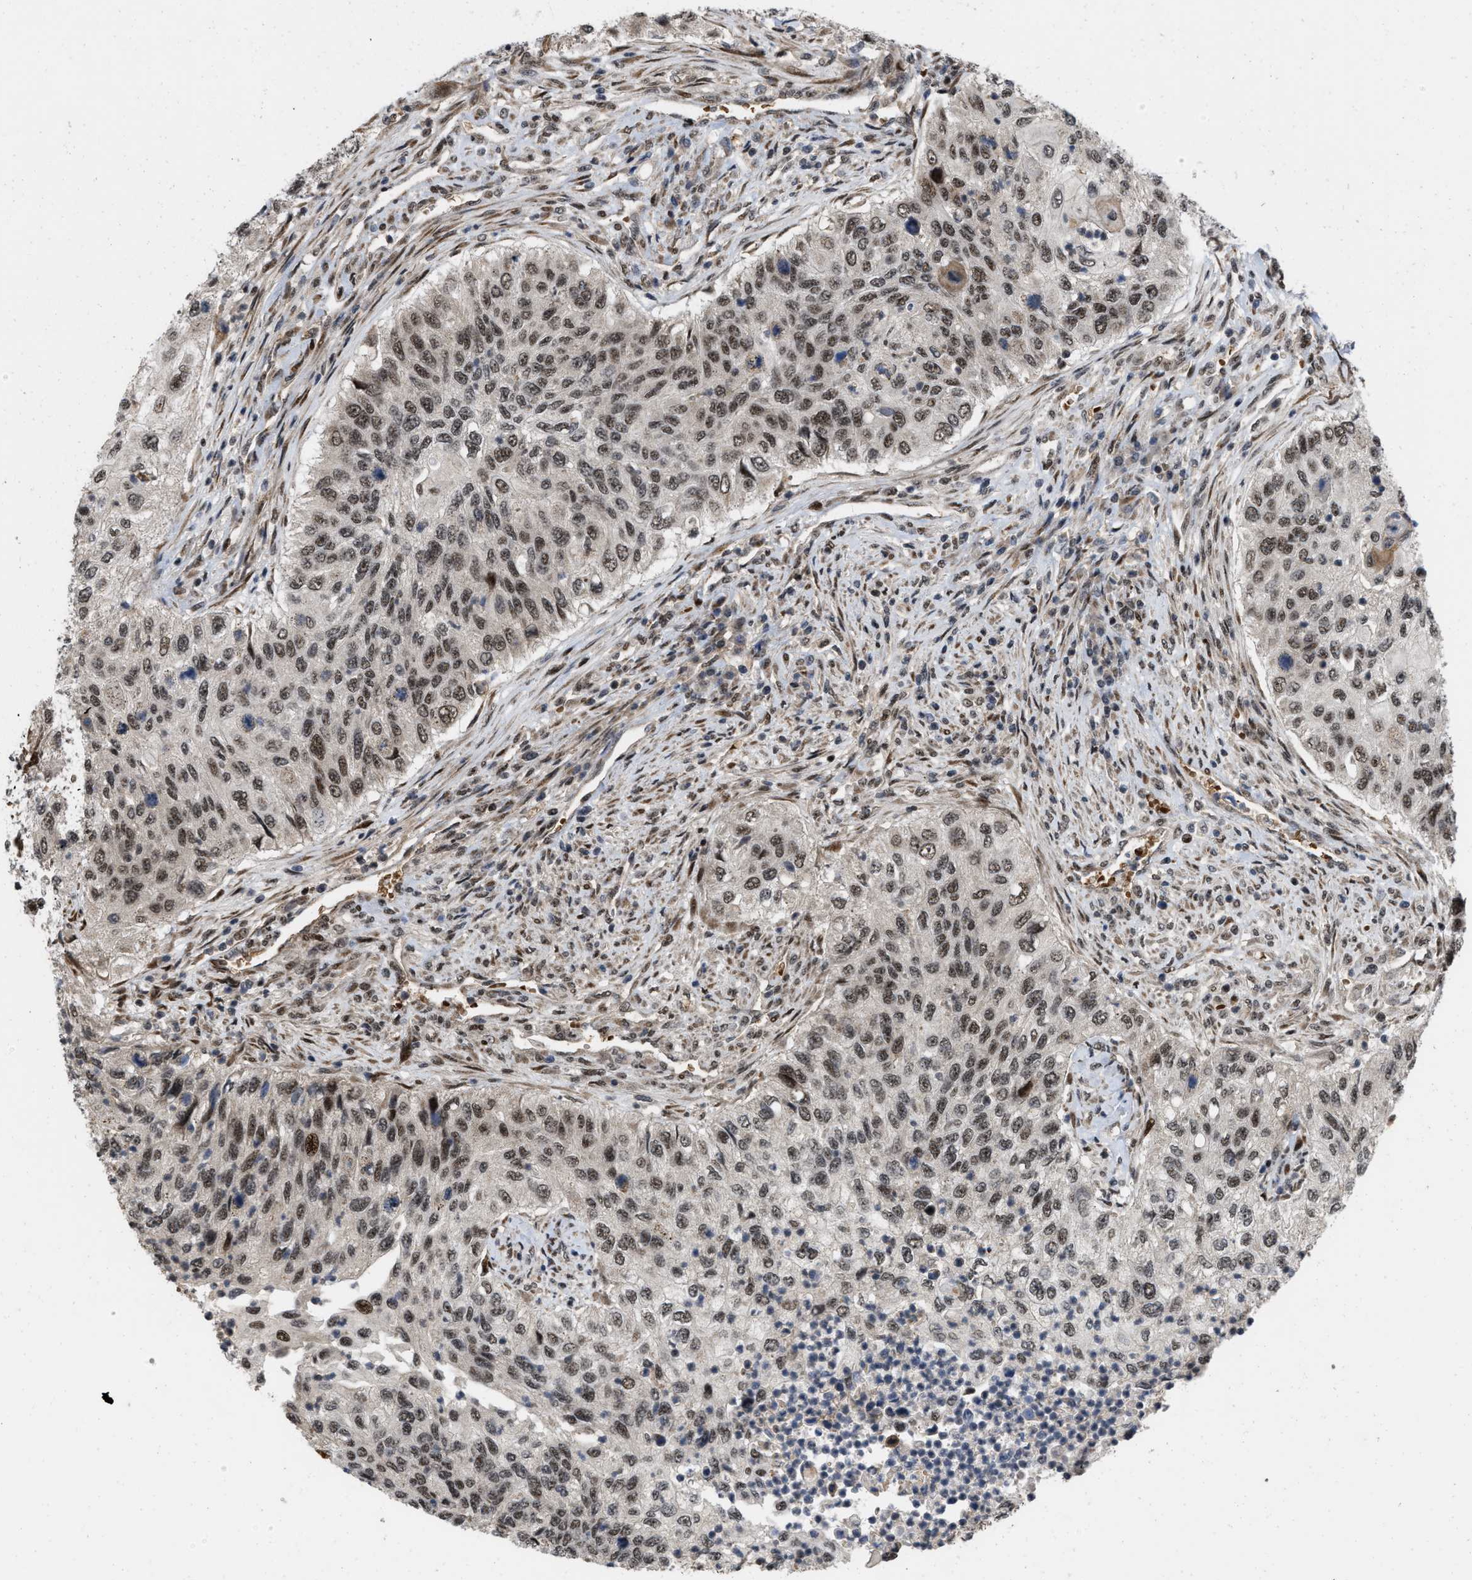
{"staining": {"intensity": "strong", "quantity": ">75%", "location": "nuclear"}, "tissue": "urothelial cancer", "cell_type": "Tumor cells", "image_type": "cancer", "snomed": [{"axis": "morphology", "description": "Urothelial carcinoma, High grade"}, {"axis": "topography", "description": "Urinary bladder"}], "caption": "Brown immunohistochemical staining in human high-grade urothelial carcinoma shows strong nuclear expression in about >75% of tumor cells.", "gene": "ANKRD11", "patient": {"sex": "female", "age": 60}}